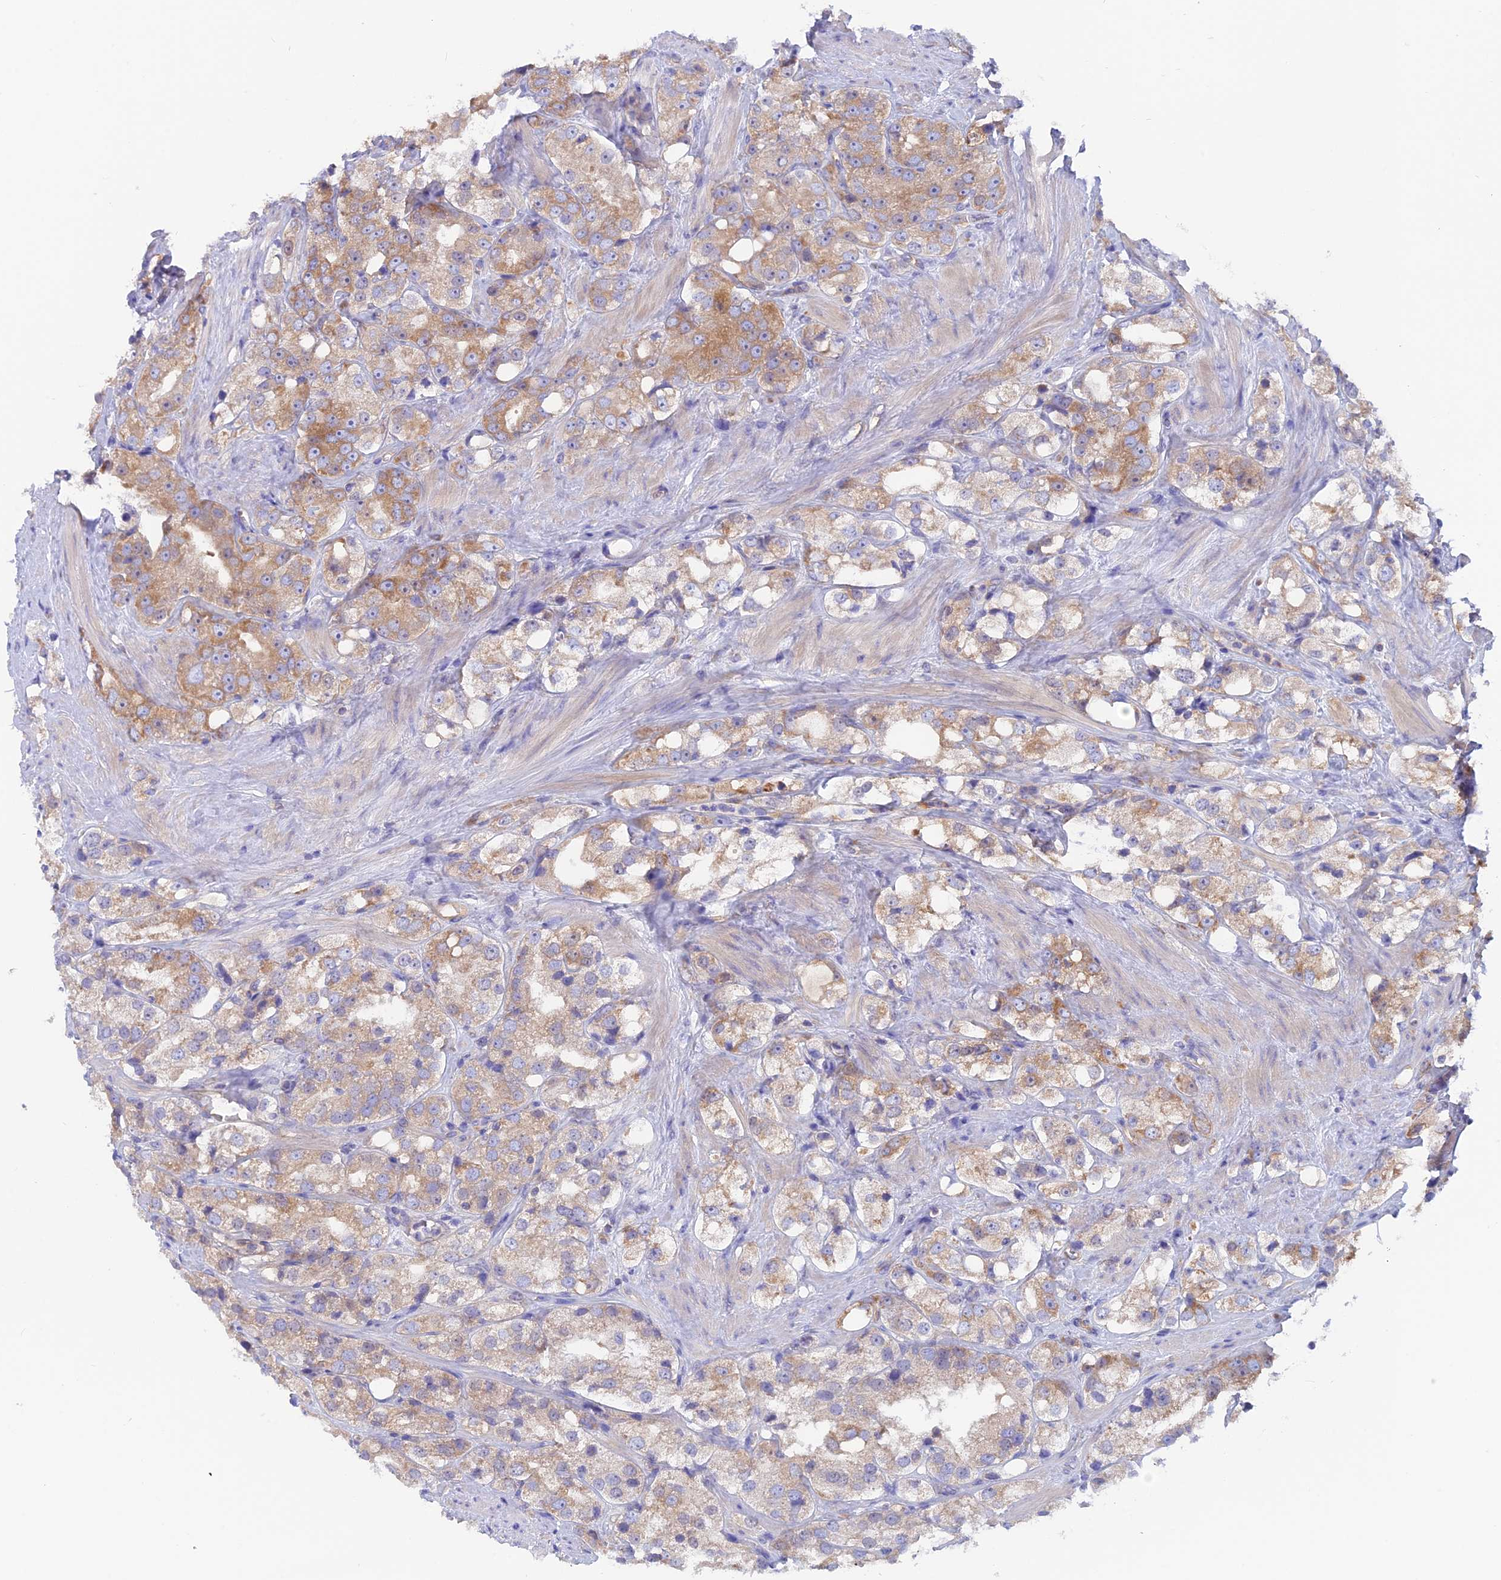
{"staining": {"intensity": "moderate", "quantity": ">75%", "location": "cytoplasmic/membranous"}, "tissue": "prostate cancer", "cell_type": "Tumor cells", "image_type": "cancer", "snomed": [{"axis": "morphology", "description": "Adenocarcinoma, NOS"}, {"axis": "topography", "description": "Prostate"}], "caption": "This micrograph exhibits IHC staining of prostate cancer, with medium moderate cytoplasmic/membranous staining in about >75% of tumor cells.", "gene": "LZTFL1", "patient": {"sex": "male", "age": 79}}